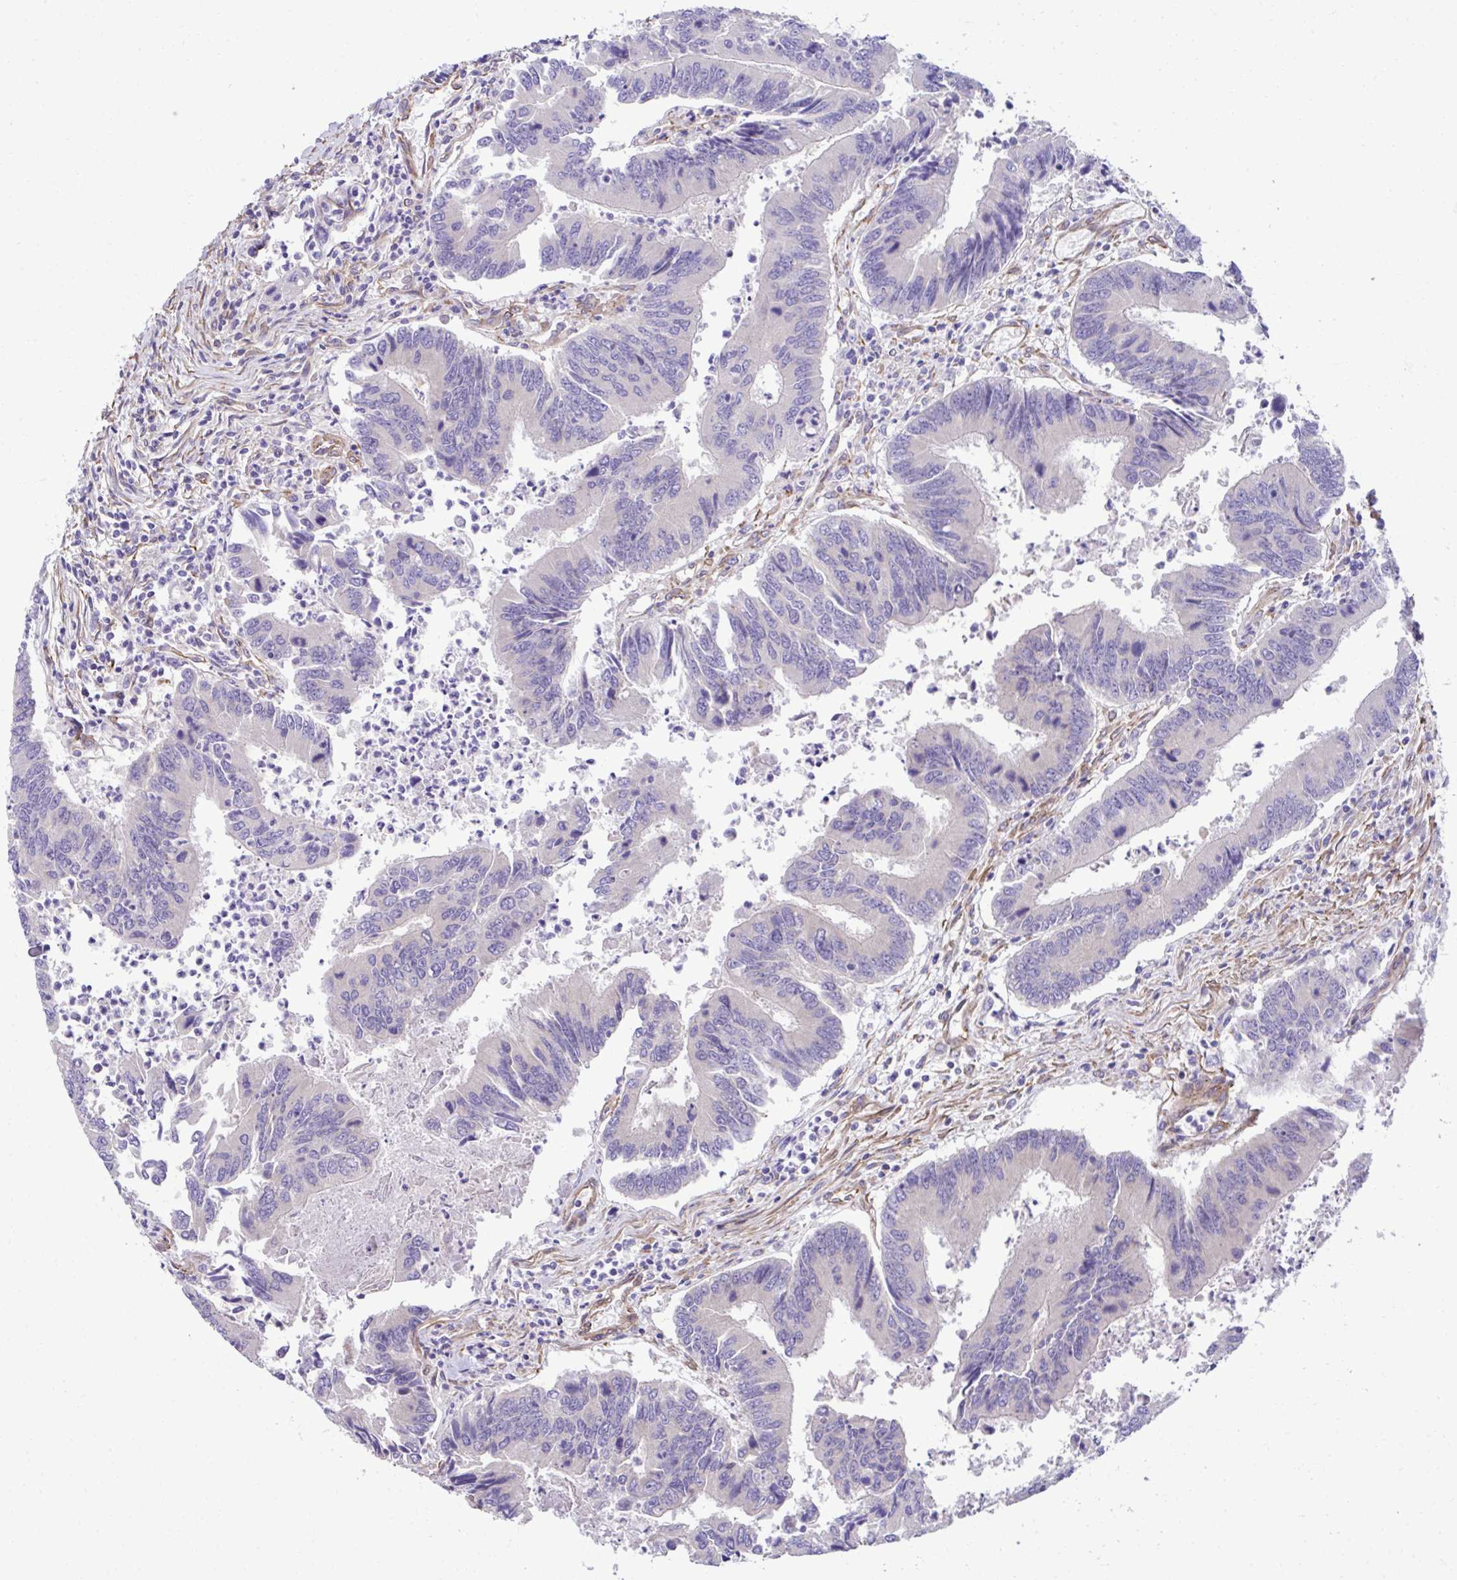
{"staining": {"intensity": "negative", "quantity": "none", "location": "none"}, "tissue": "colorectal cancer", "cell_type": "Tumor cells", "image_type": "cancer", "snomed": [{"axis": "morphology", "description": "Adenocarcinoma, NOS"}, {"axis": "topography", "description": "Colon"}], "caption": "An IHC photomicrograph of colorectal cancer (adenocarcinoma) is shown. There is no staining in tumor cells of colorectal cancer (adenocarcinoma).", "gene": "TRIM52", "patient": {"sex": "female", "age": 67}}